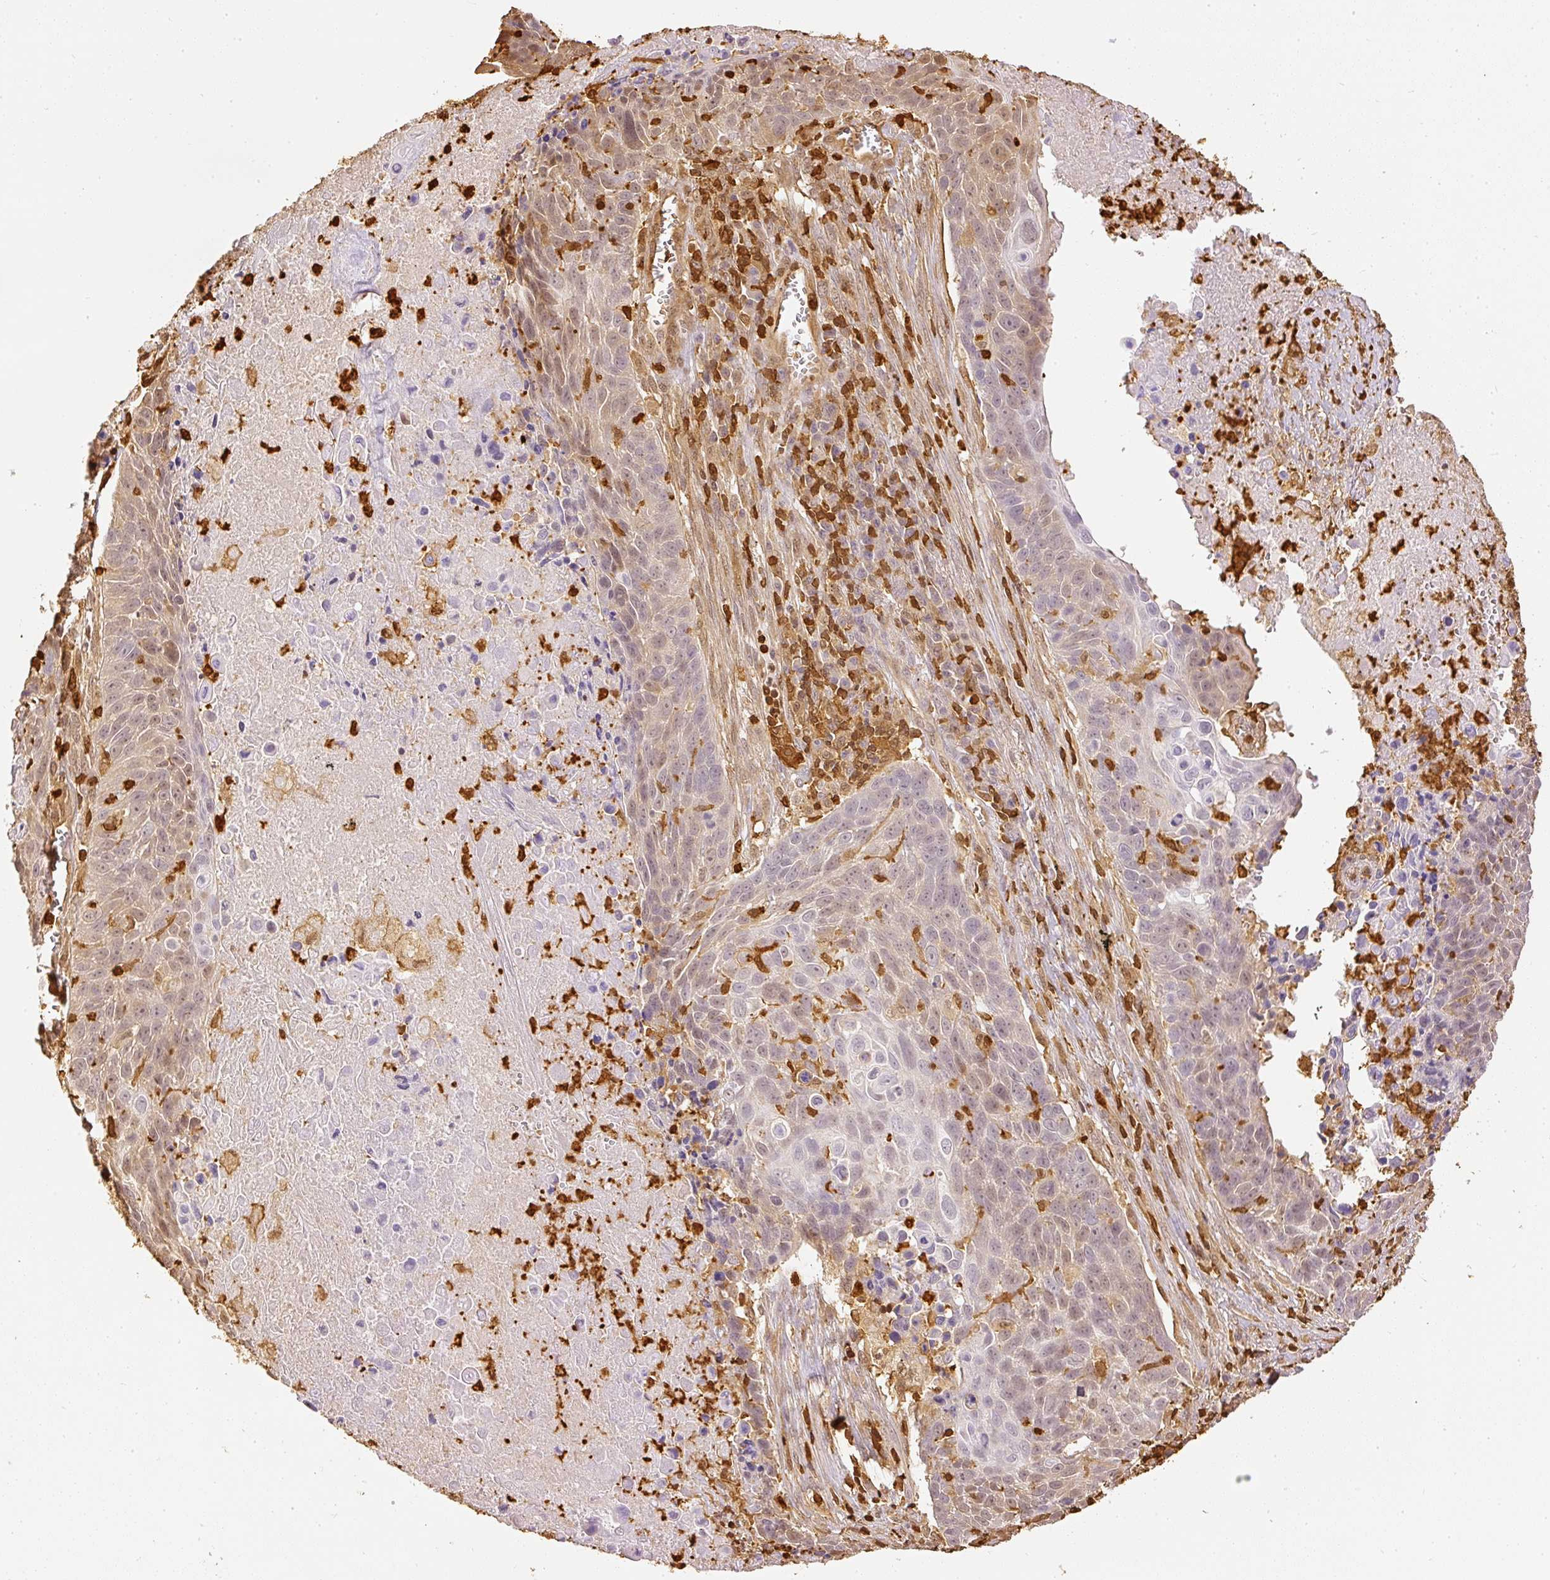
{"staining": {"intensity": "weak", "quantity": "<25%", "location": "cytoplasmic/membranous"}, "tissue": "lung cancer", "cell_type": "Tumor cells", "image_type": "cancer", "snomed": [{"axis": "morphology", "description": "Squamous cell carcinoma, NOS"}, {"axis": "topography", "description": "Lung"}], "caption": "IHC of human squamous cell carcinoma (lung) displays no positivity in tumor cells. (DAB immunohistochemistry with hematoxylin counter stain).", "gene": "PFN1", "patient": {"sex": "male", "age": 78}}